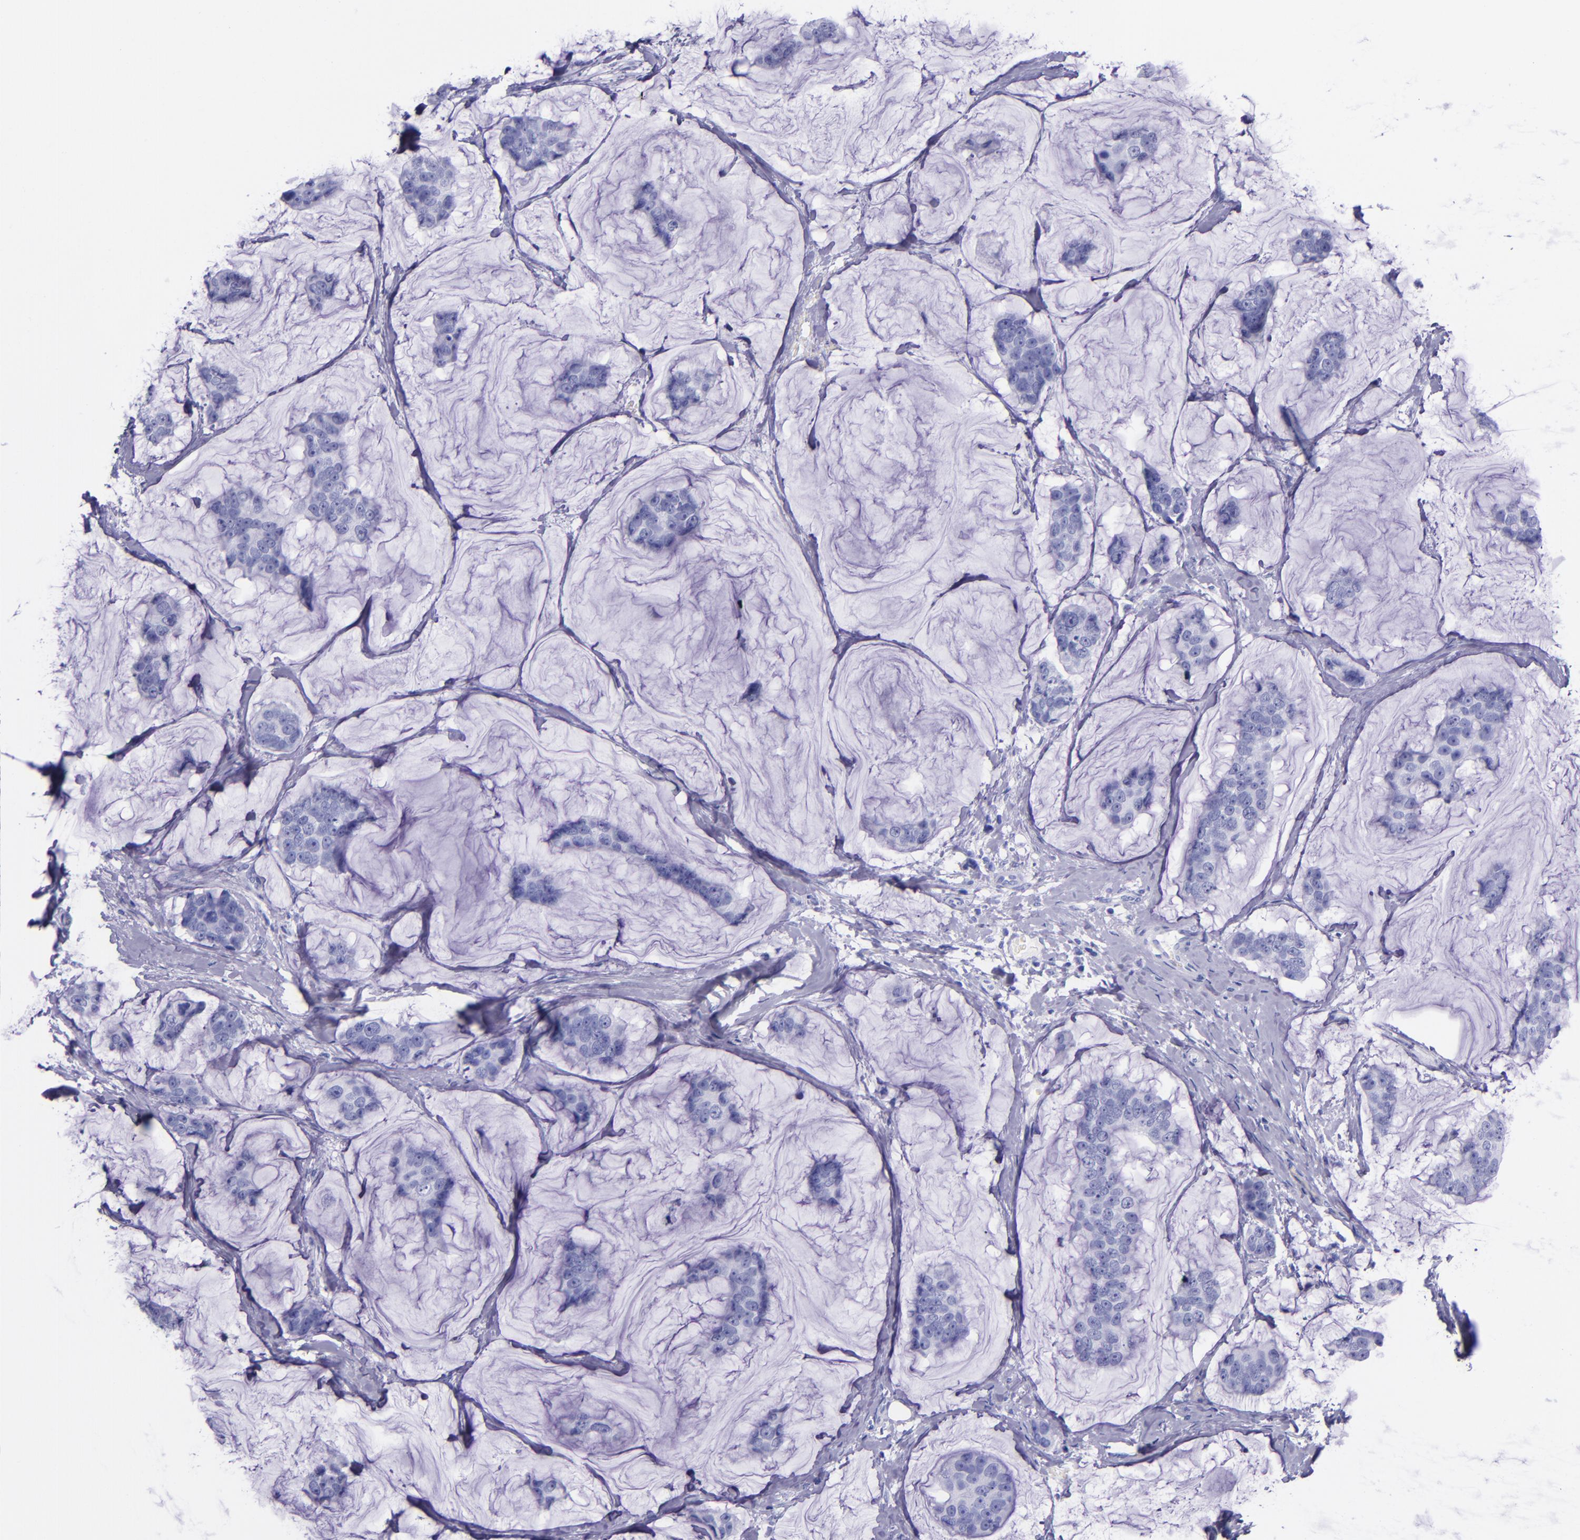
{"staining": {"intensity": "negative", "quantity": "none", "location": "none"}, "tissue": "breast cancer", "cell_type": "Tumor cells", "image_type": "cancer", "snomed": [{"axis": "morphology", "description": "Normal tissue, NOS"}, {"axis": "morphology", "description": "Duct carcinoma"}, {"axis": "topography", "description": "Breast"}], "caption": "Tumor cells are negative for brown protein staining in breast cancer. (DAB immunohistochemistry with hematoxylin counter stain).", "gene": "MBP", "patient": {"sex": "female", "age": 50}}